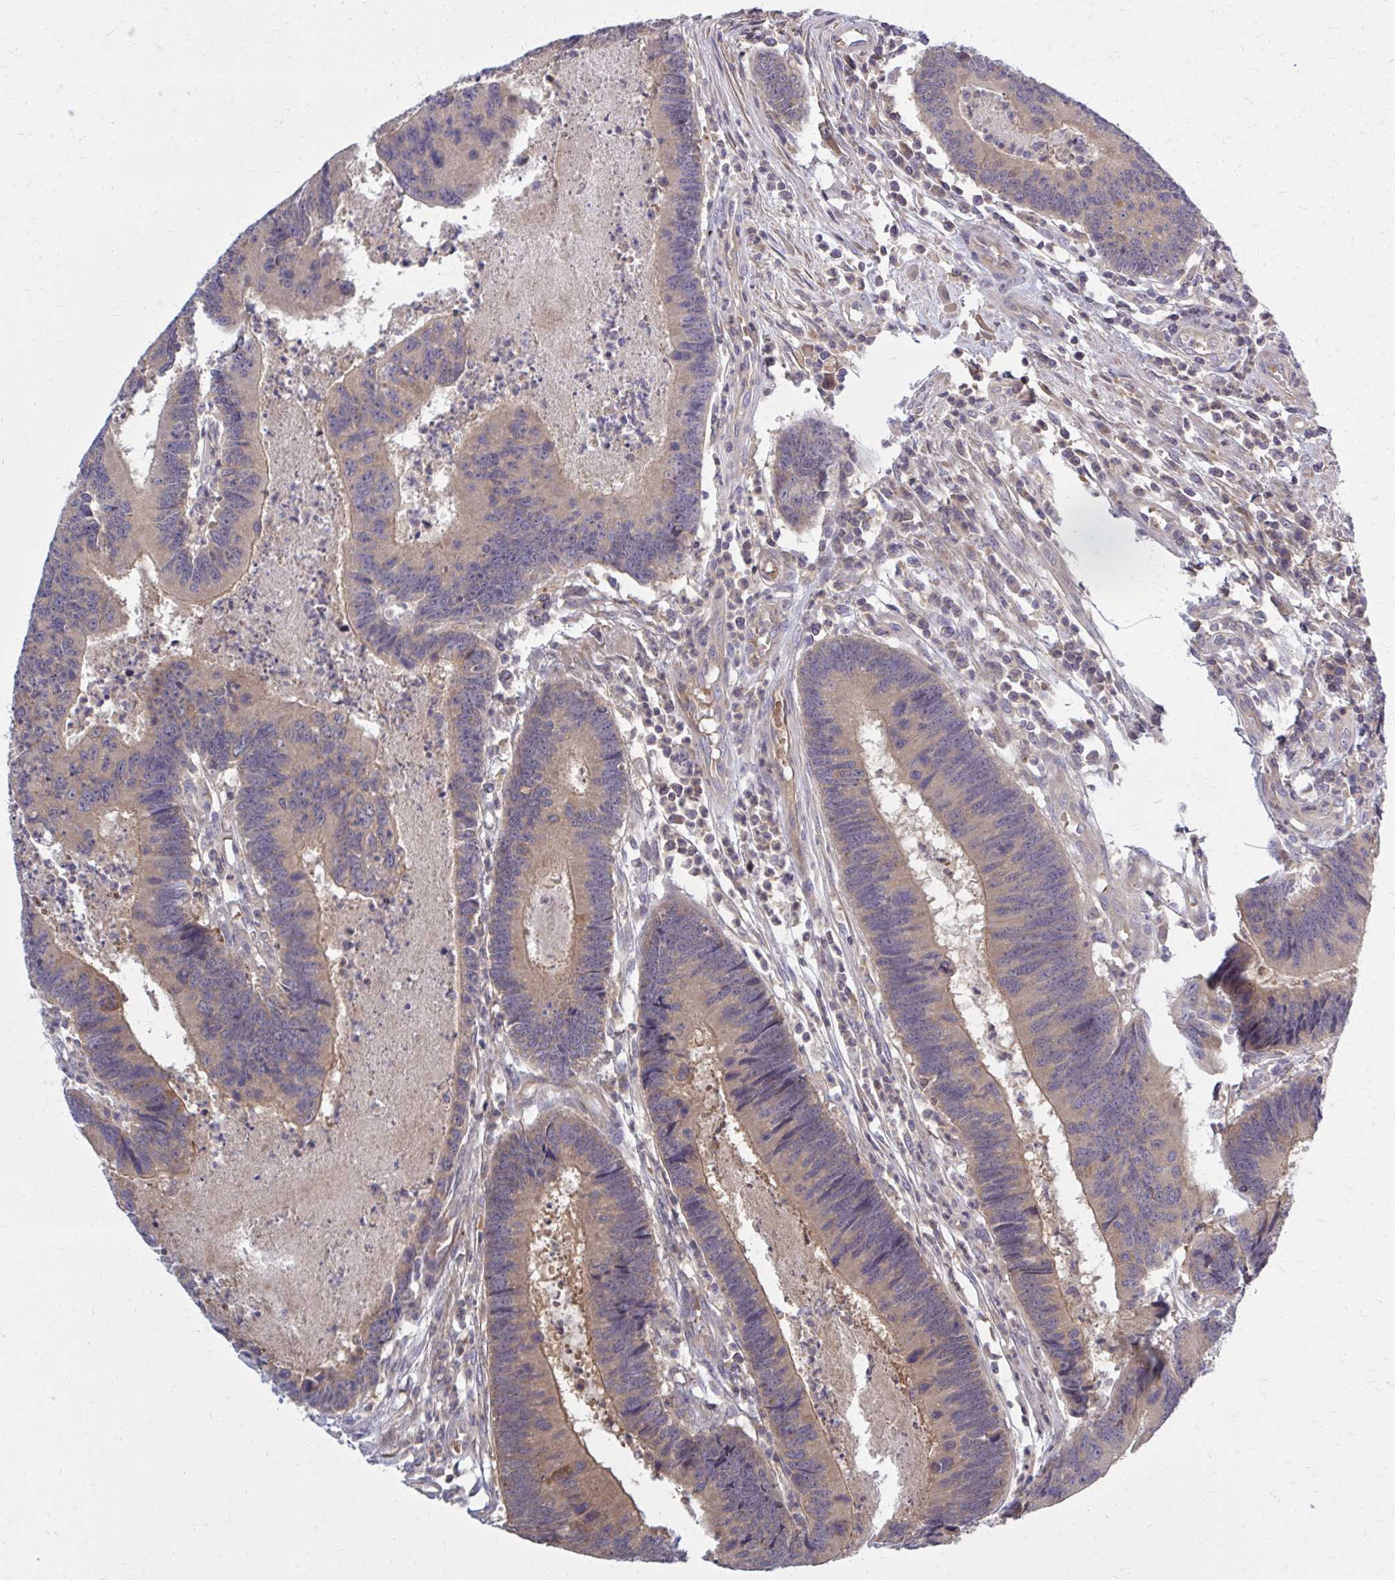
{"staining": {"intensity": "moderate", "quantity": ">75%", "location": "cytoplasmic/membranous"}, "tissue": "colorectal cancer", "cell_type": "Tumor cells", "image_type": "cancer", "snomed": [{"axis": "morphology", "description": "Adenocarcinoma, NOS"}, {"axis": "topography", "description": "Colon"}], "caption": "Protein staining of colorectal cancer tissue exhibits moderate cytoplasmic/membranous staining in about >75% of tumor cells. (DAB (3,3'-diaminobenzidine) IHC with brightfield microscopy, high magnification).", "gene": "DBI", "patient": {"sex": "female", "age": 67}}